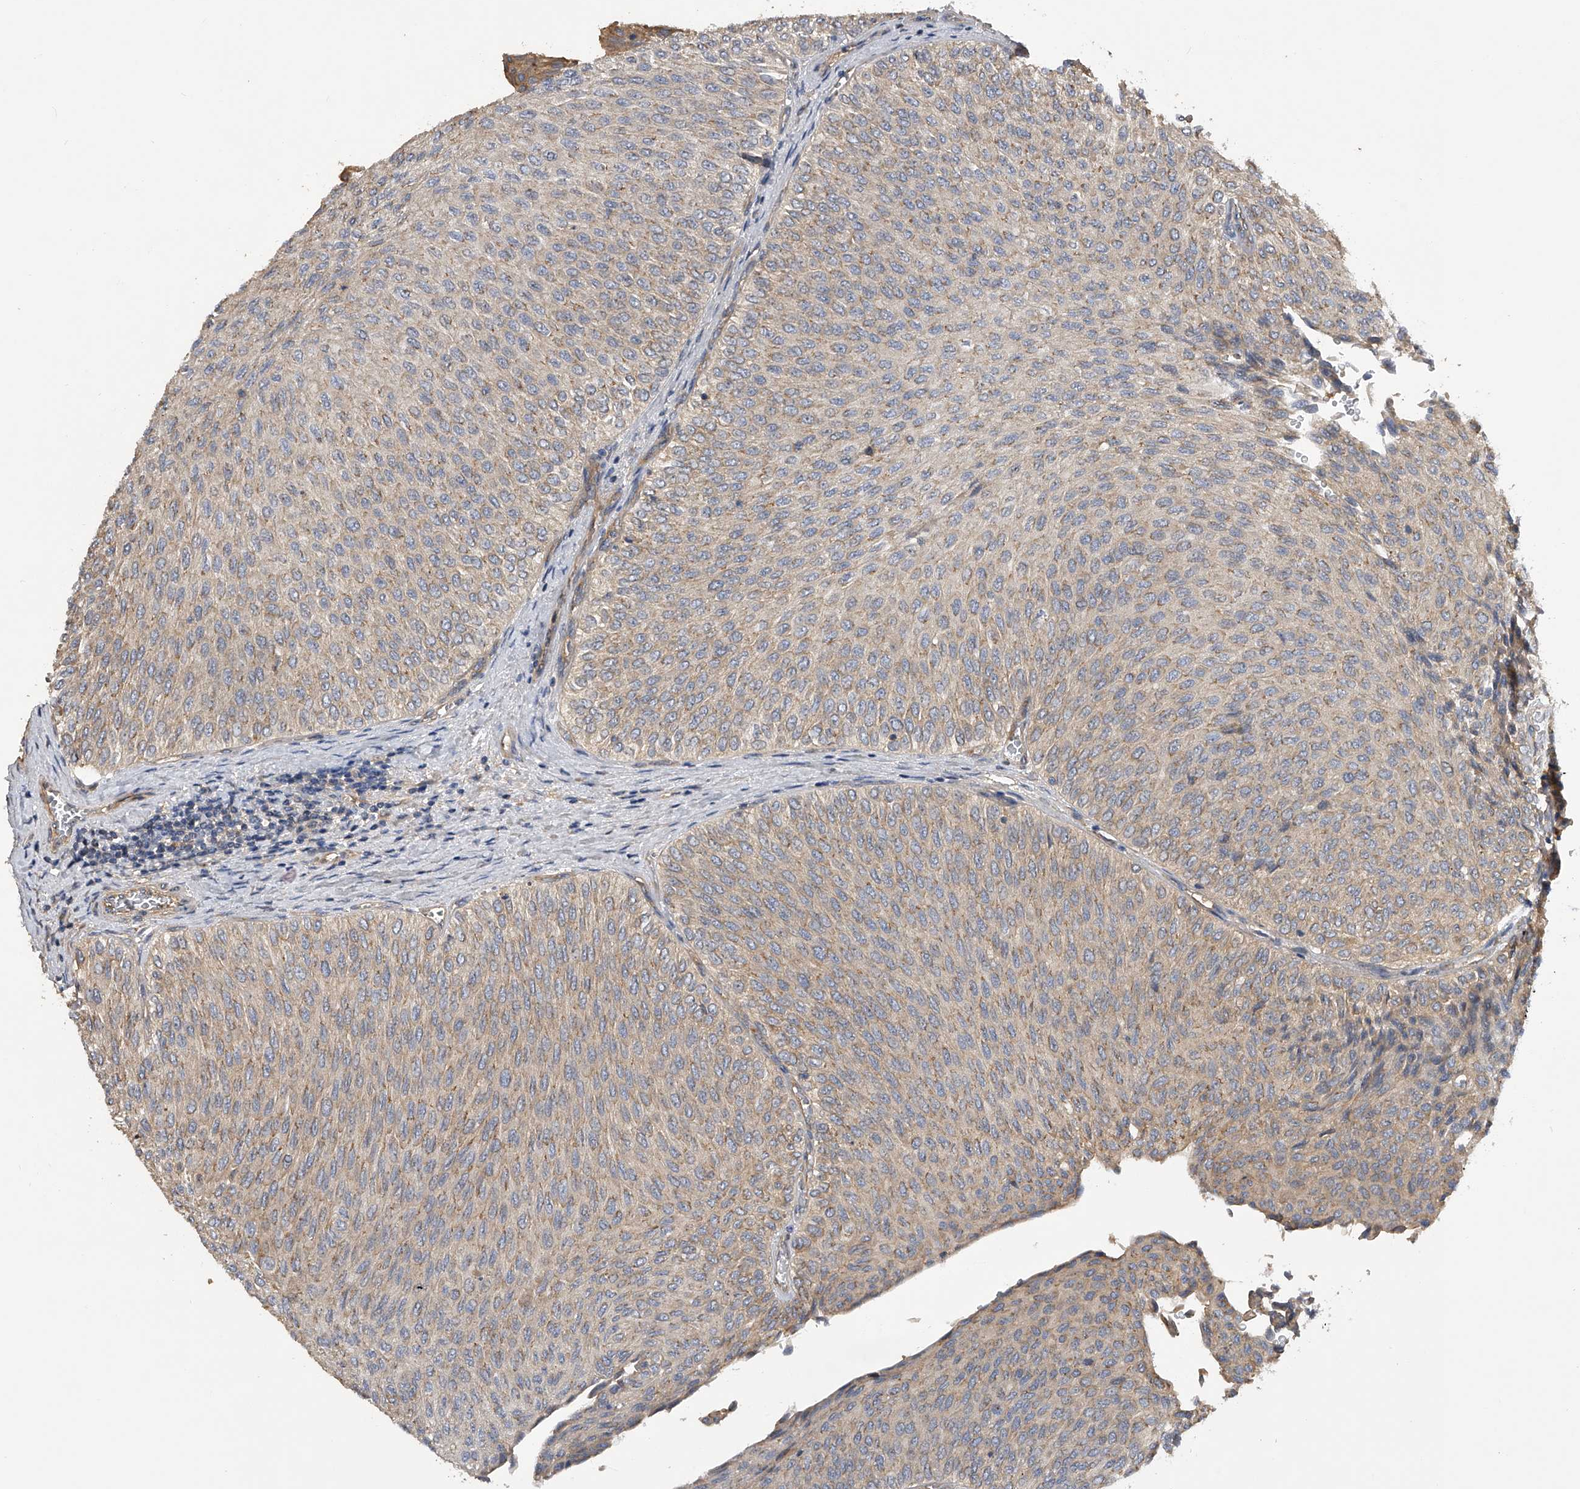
{"staining": {"intensity": "moderate", "quantity": "<25%", "location": "cytoplasmic/membranous"}, "tissue": "urothelial cancer", "cell_type": "Tumor cells", "image_type": "cancer", "snomed": [{"axis": "morphology", "description": "Urothelial carcinoma, Low grade"}, {"axis": "topography", "description": "Urinary bladder"}], "caption": "Urothelial cancer stained with DAB IHC shows low levels of moderate cytoplasmic/membranous staining in about <25% of tumor cells.", "gene": "PTPRA", "patient": {"sex": "male", "age": 78}}